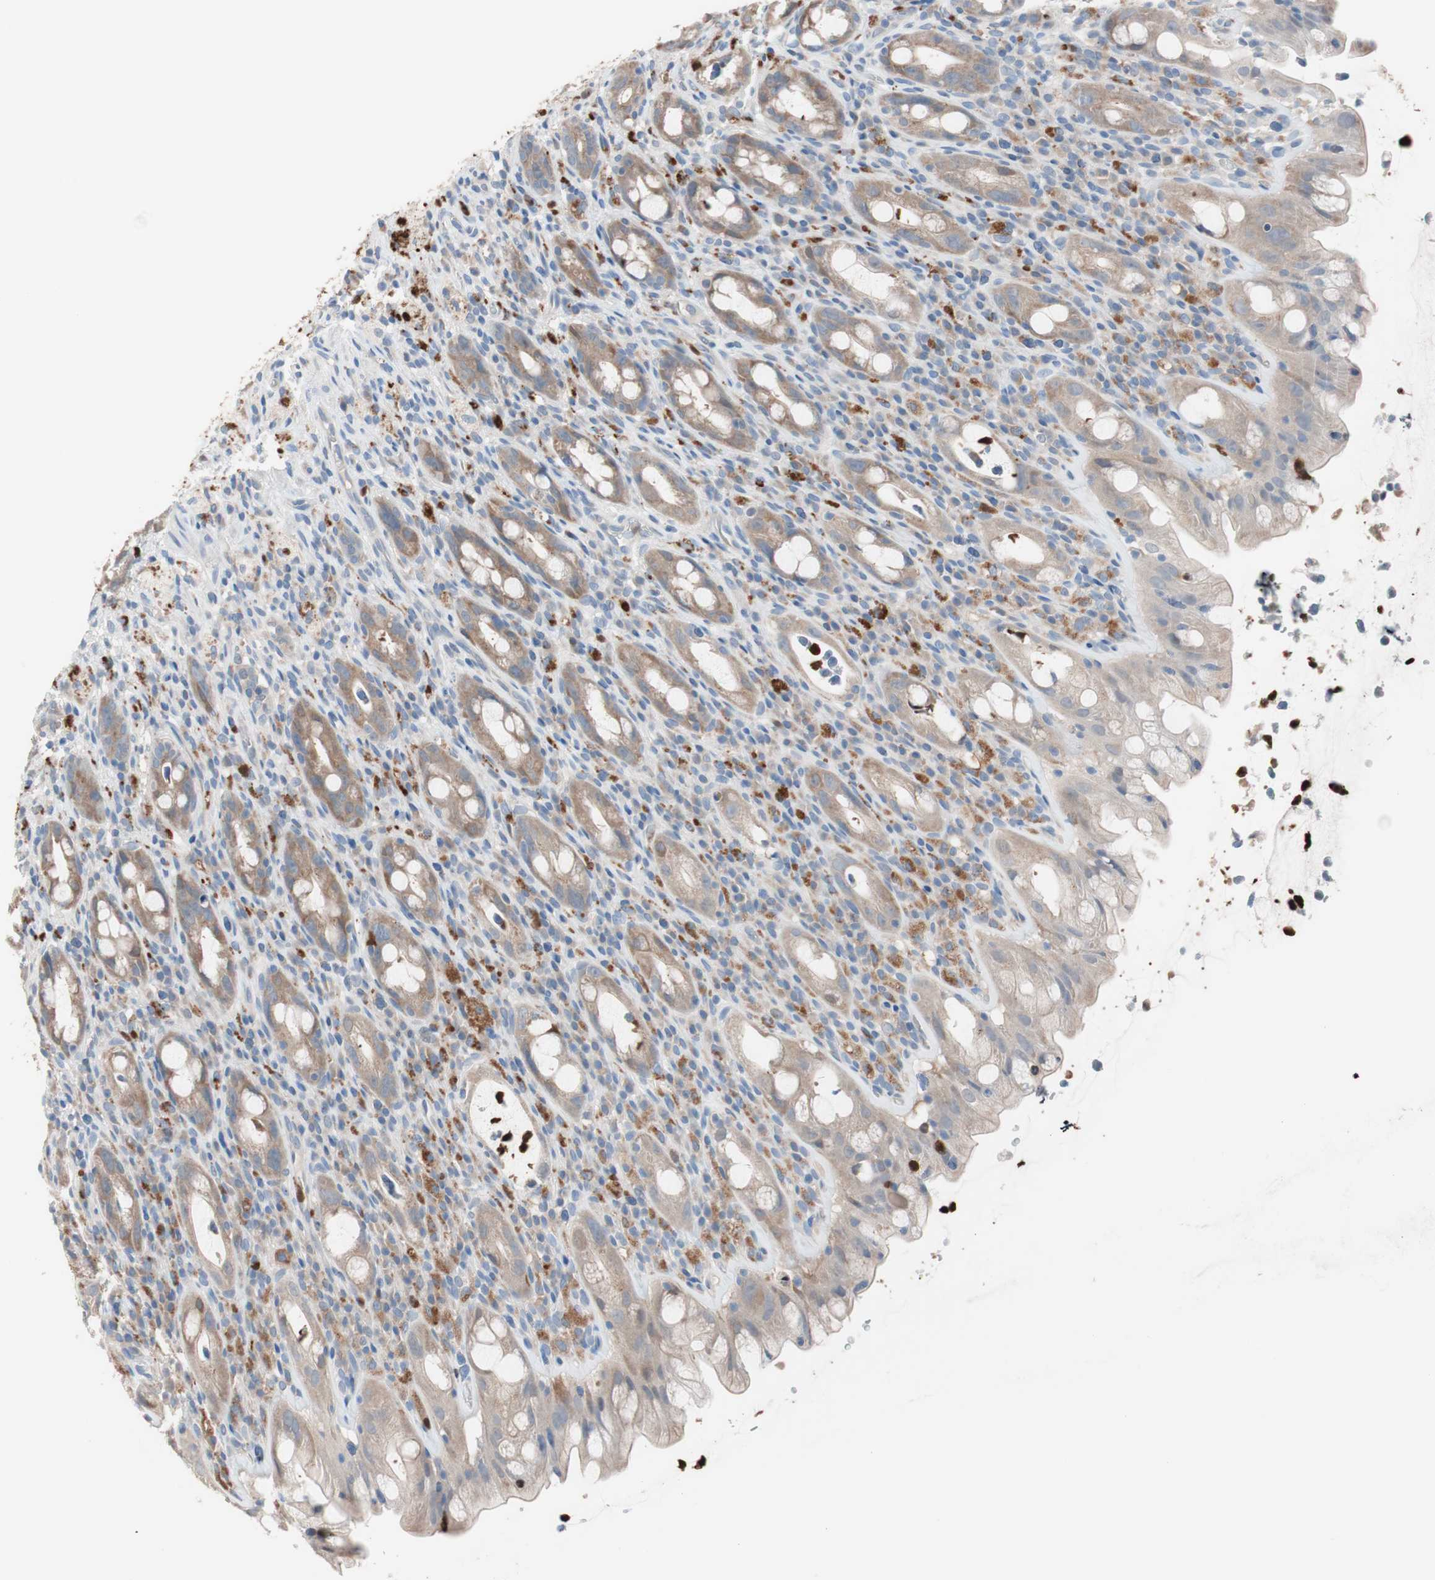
{"staining": {"intensity": "weak", "quantity": ">75%", "location": "cytoplasmic/membranous"}, "tissue": "rectum", "cell_type": "Glandular cells", "image_type": "normal", "snomed": [{"axis": "morphology", "description": "Normal tissue, NOS"}, {"axis": "topography", "description": "Rectum"}], "caption": "An image of rectum stained for a protein shows weak cytoplasmic/membranous brown staining in glandular cells.", "gene": "CLEC4D", "patient": {"sex": "male", "age": 44}}